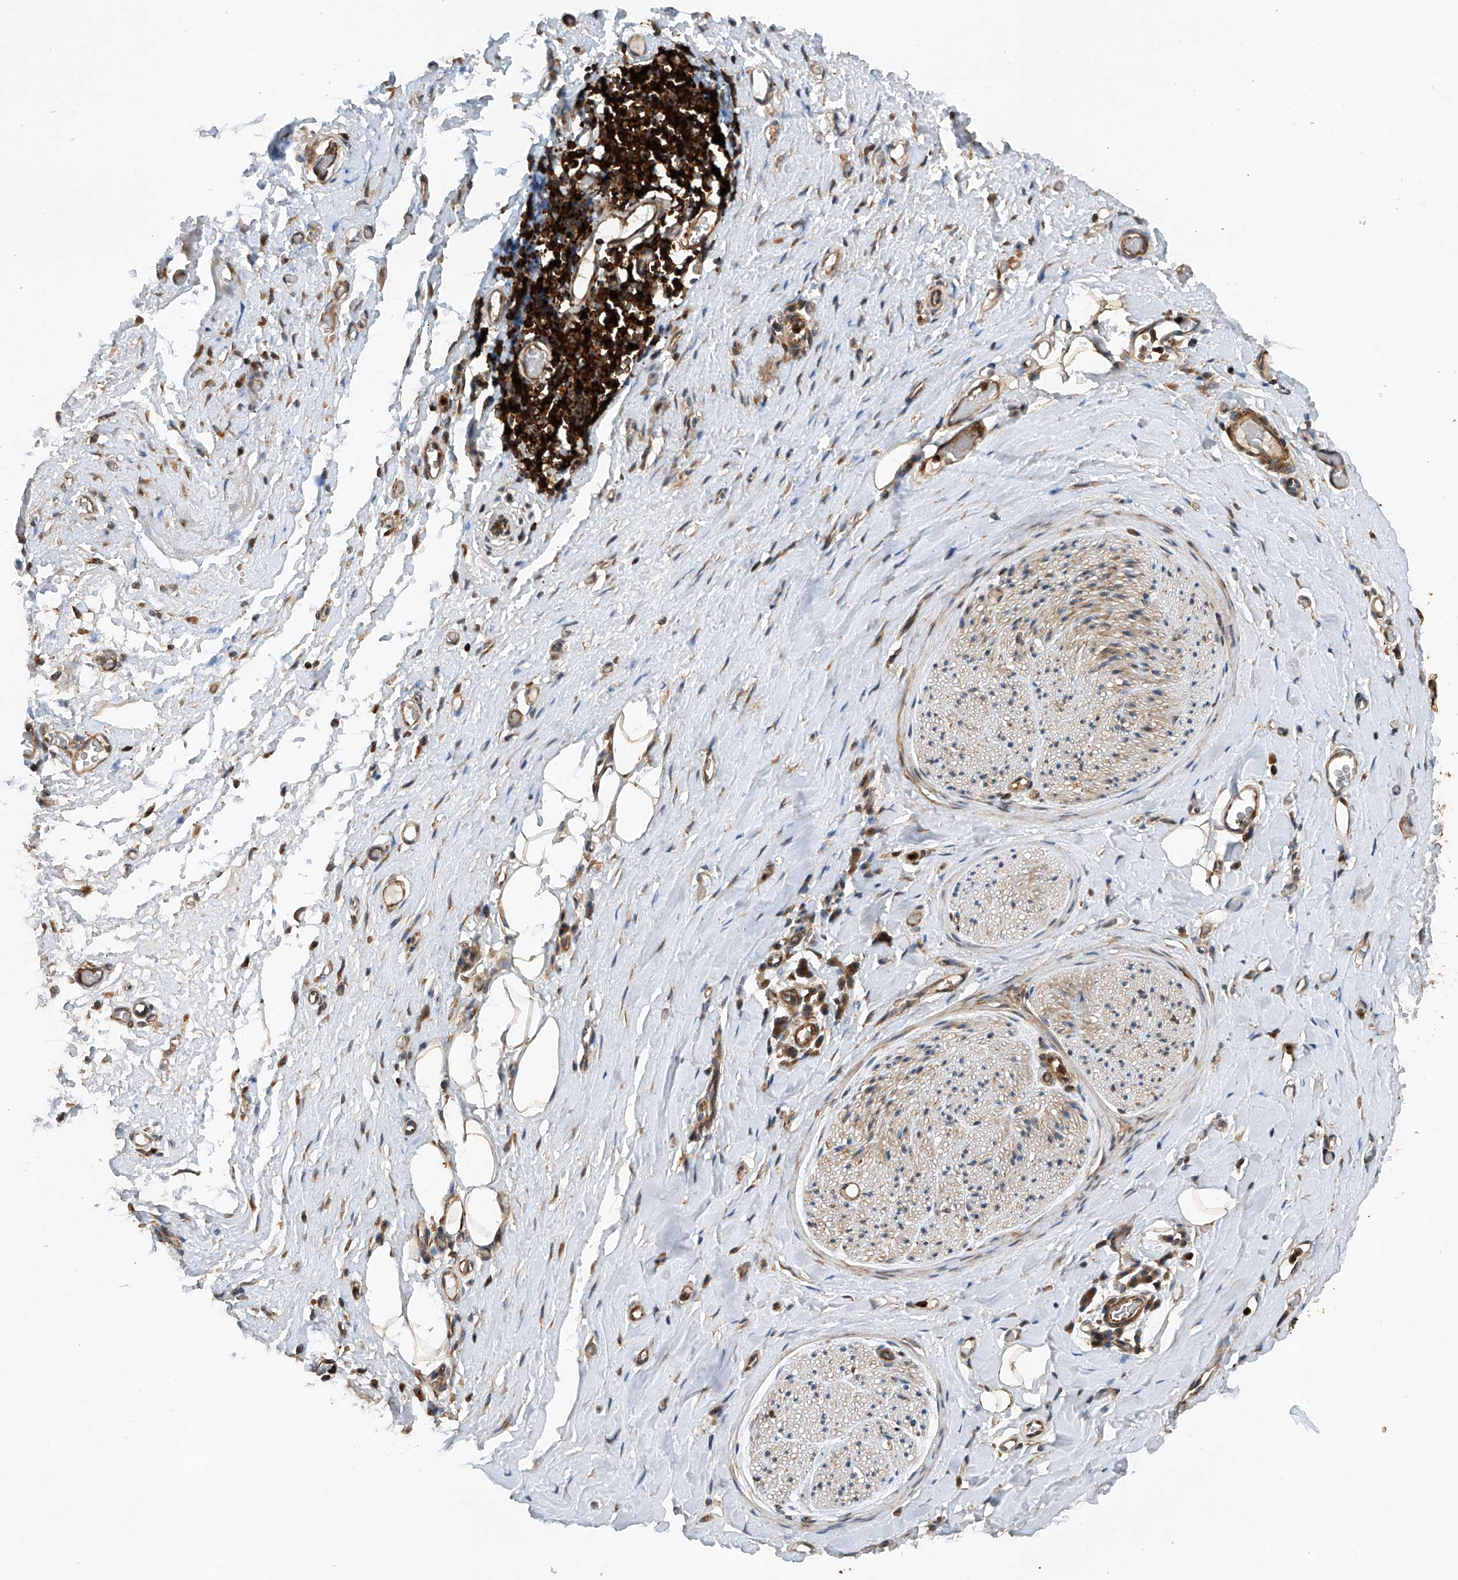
{"staining": {"intensity": "weak", "quantity": ">75%", "location": "cytoplasmic/membranous"}, "tissue": "adipose tissue", "cell_type": "Adipocytes", "image_type": "normal", "snomed": [{"axis": "morphology", "description": "Normal tissue, NOS"}, {"axis": "morphology", "description": "Adenocarcinoma, NOS"}, {"axis": "topography", "description": "Esophagus"}, {"axis": "topography", "description": "Stomach, upper"}, {"axis": "topography", "description": "Peripheral nerve tissue"}], "caption": "Immunohistochemical staining of normal adipose tissue exhibits >75% levels of weak cytoplasmic/membranous protein expression in approximately >75% of adipocytes.", "gene": "CEP85L", "patient": {"sex": "male", "age": 62}}